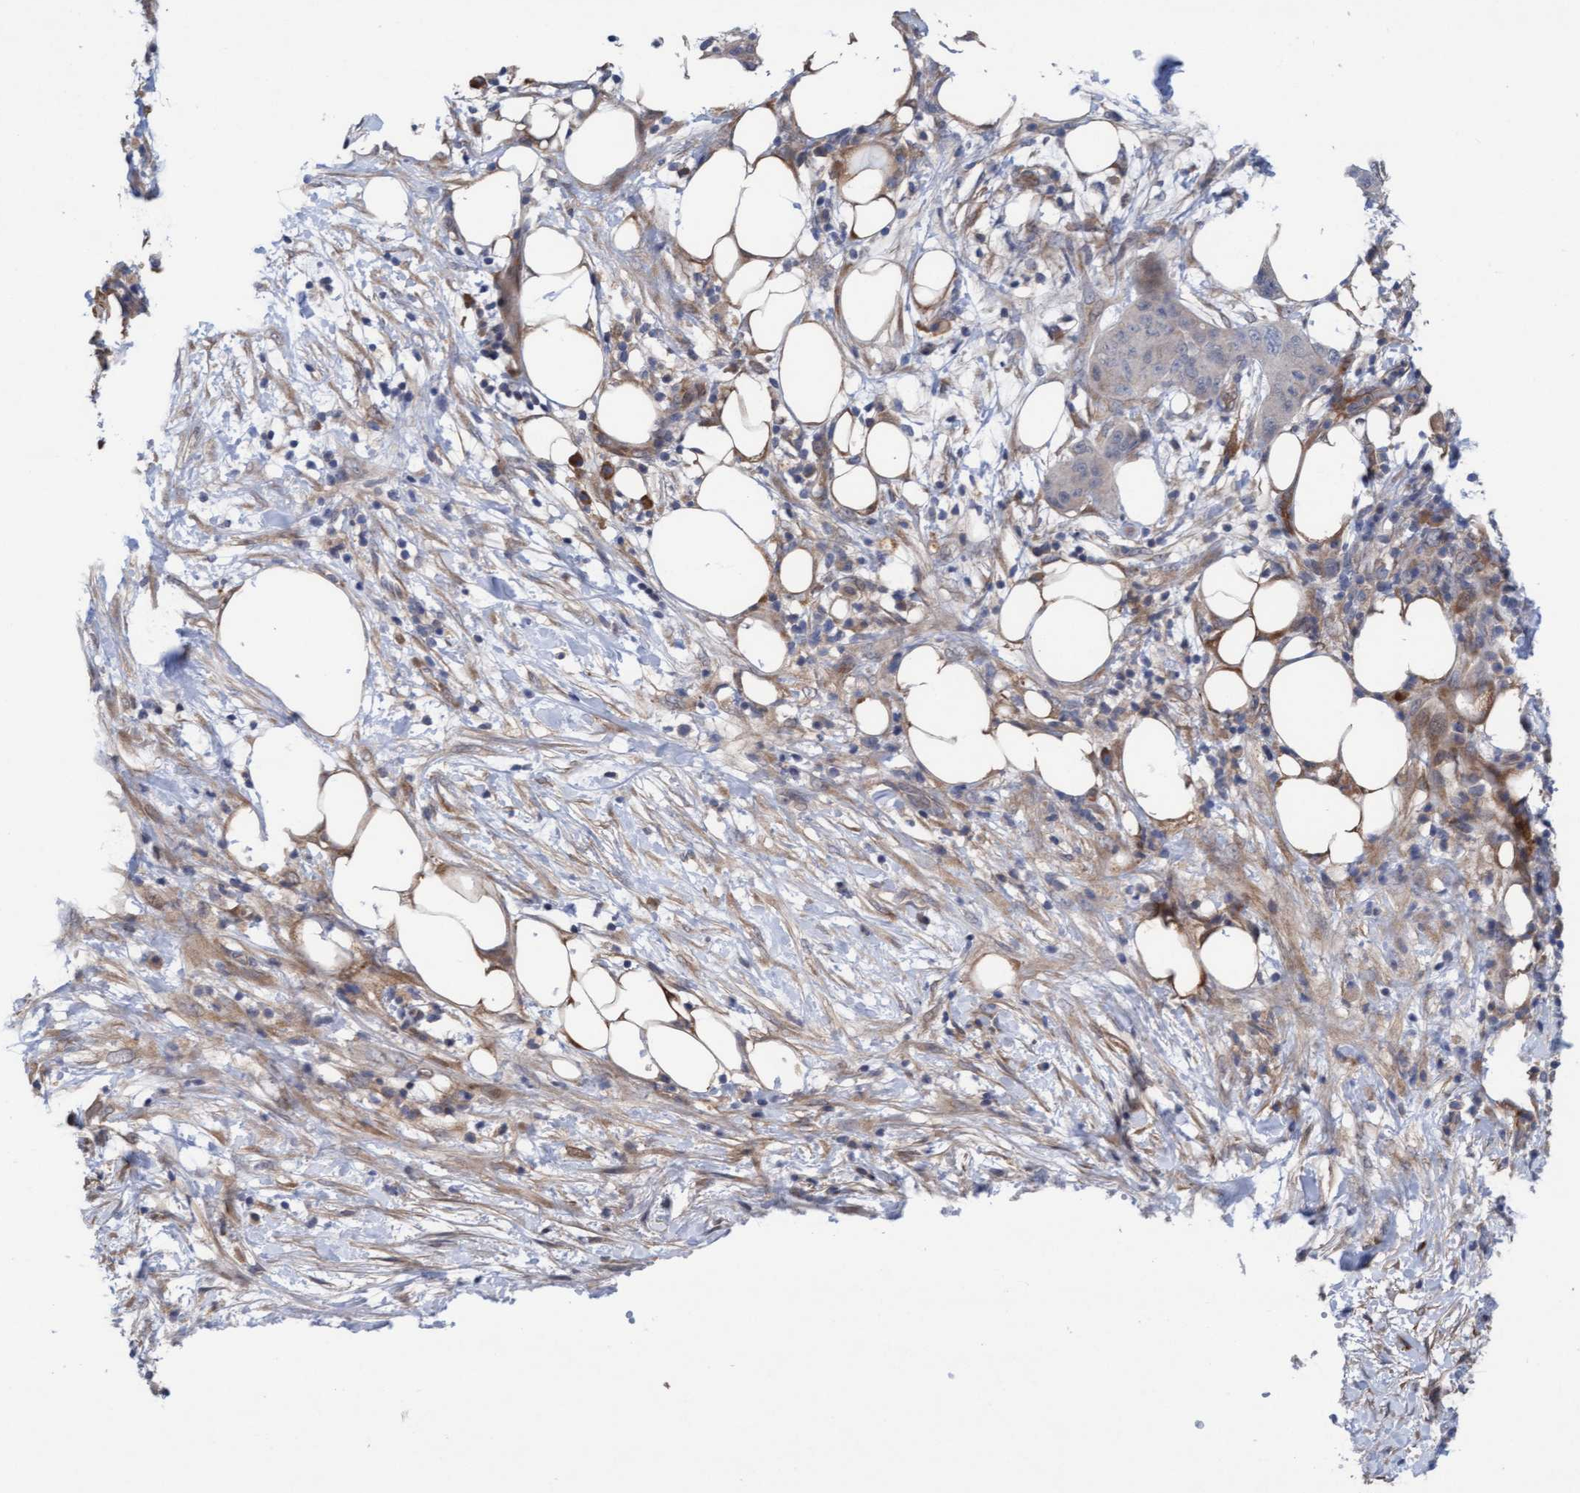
{"staining": {"intensity": "negative", "quantity": "none", "location": "none"}, "tissue": "pancreatic cancer", "cell_type": "Tumor cells", "image_type": "cancer", "snomed": [{"axis": "morphology", "description": "Adenocarcinoma, NOS"}, {"axis": "topography", "description": "Pancreas"}], "caption": "Pancreatic adenocarcinoma stained for a protein using IHC demonstrates no expression tumor cells.", "gene": "PLCD1", "patient": {"sex": "female", "age": 78}}